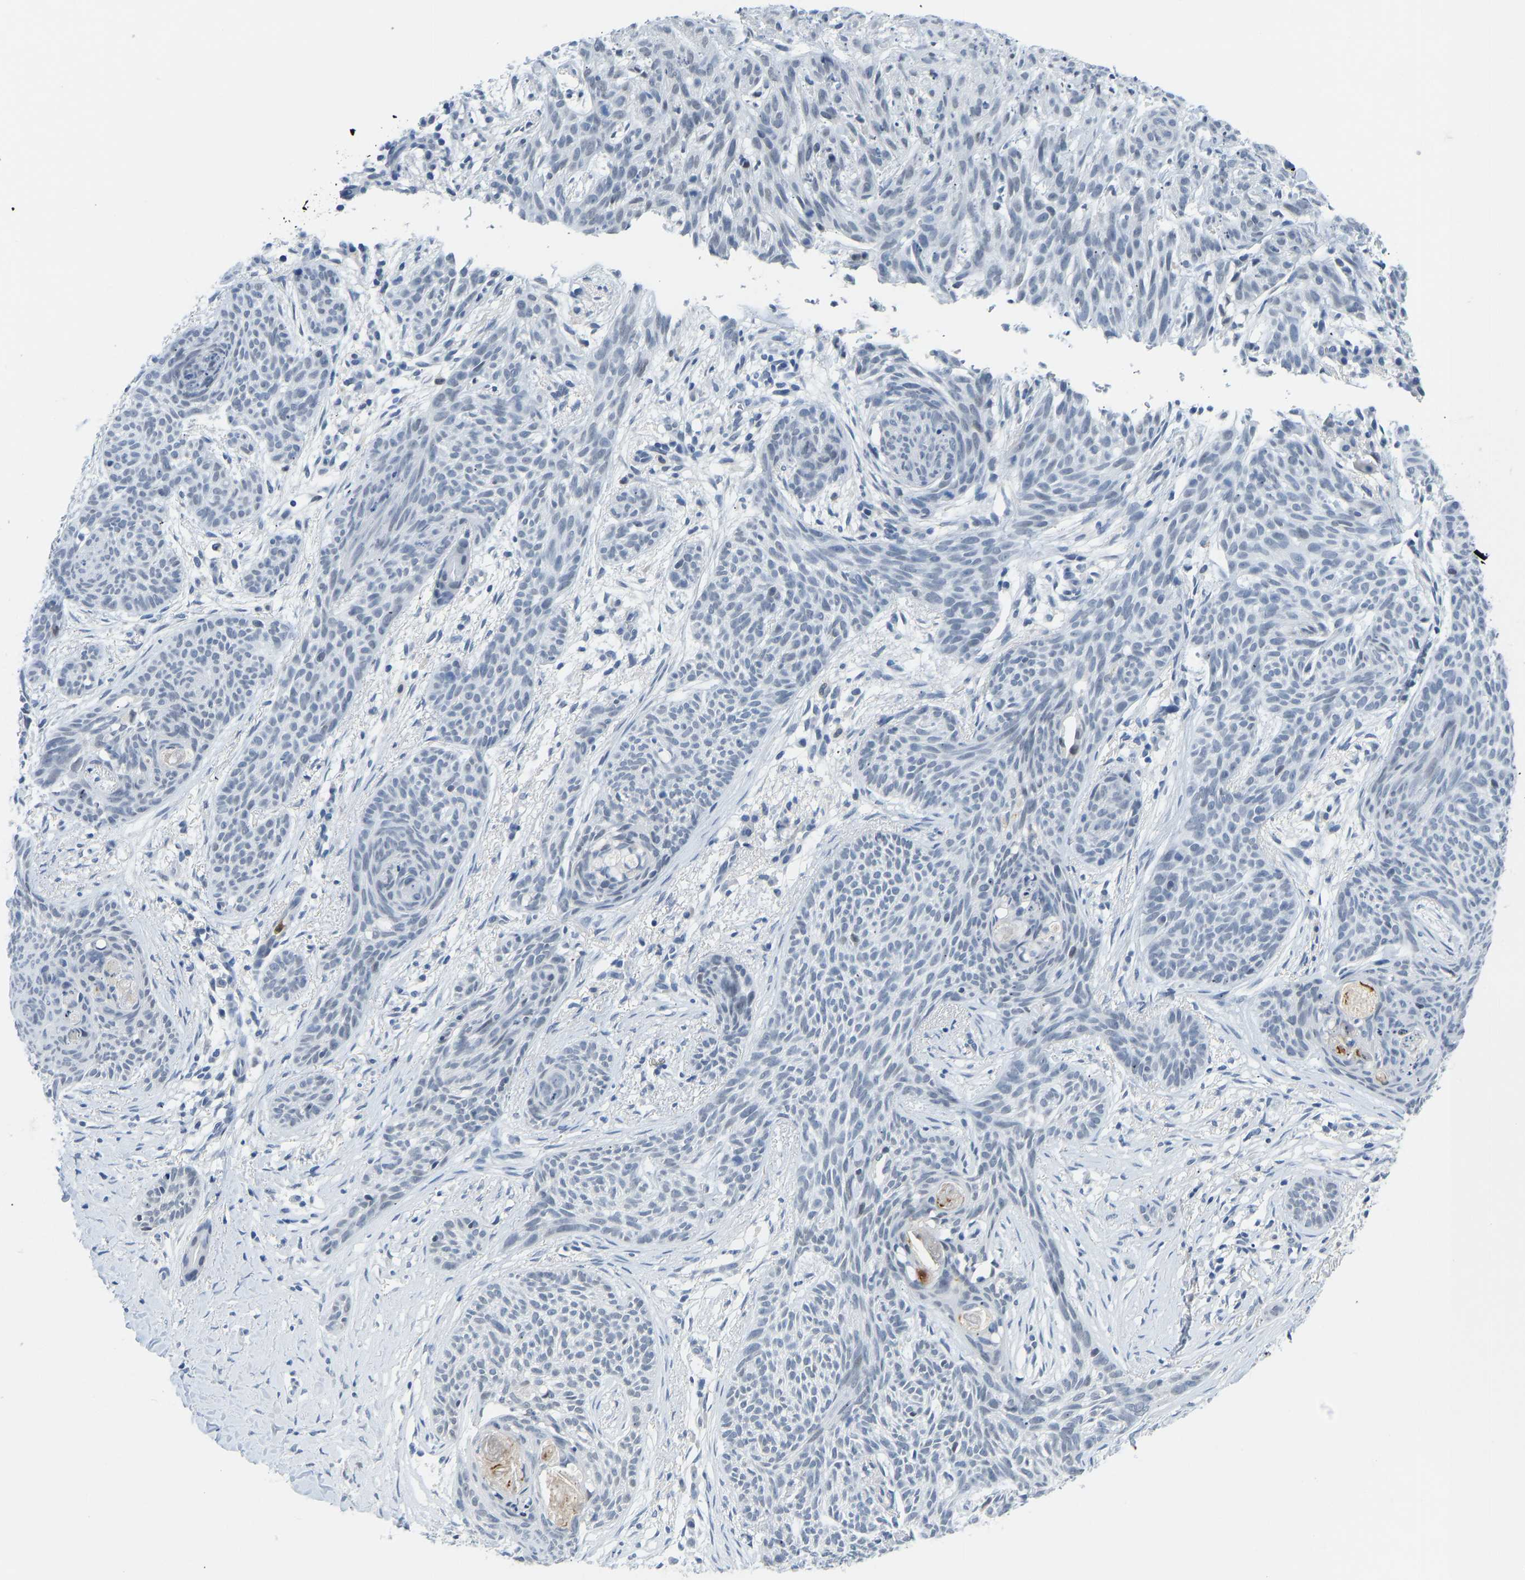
{"staining": {"intensity": "negative", "quantity": "none", "location": "none"}, "tissue": "skin cancer", "cell_type": "Tumor cells", "image_type": "cancer", "snomed": [{"axis": "morphology", "description": "Basal cell carcinoma"}, {"axis": "topography", "description": "Skin"}], "caption": "IHC of human skin cancer (basal cell carcinoma) shows no positivity in tumor cells.", "gene": "TXNDC2", "patient": {"sex": "female", "age": 59}}